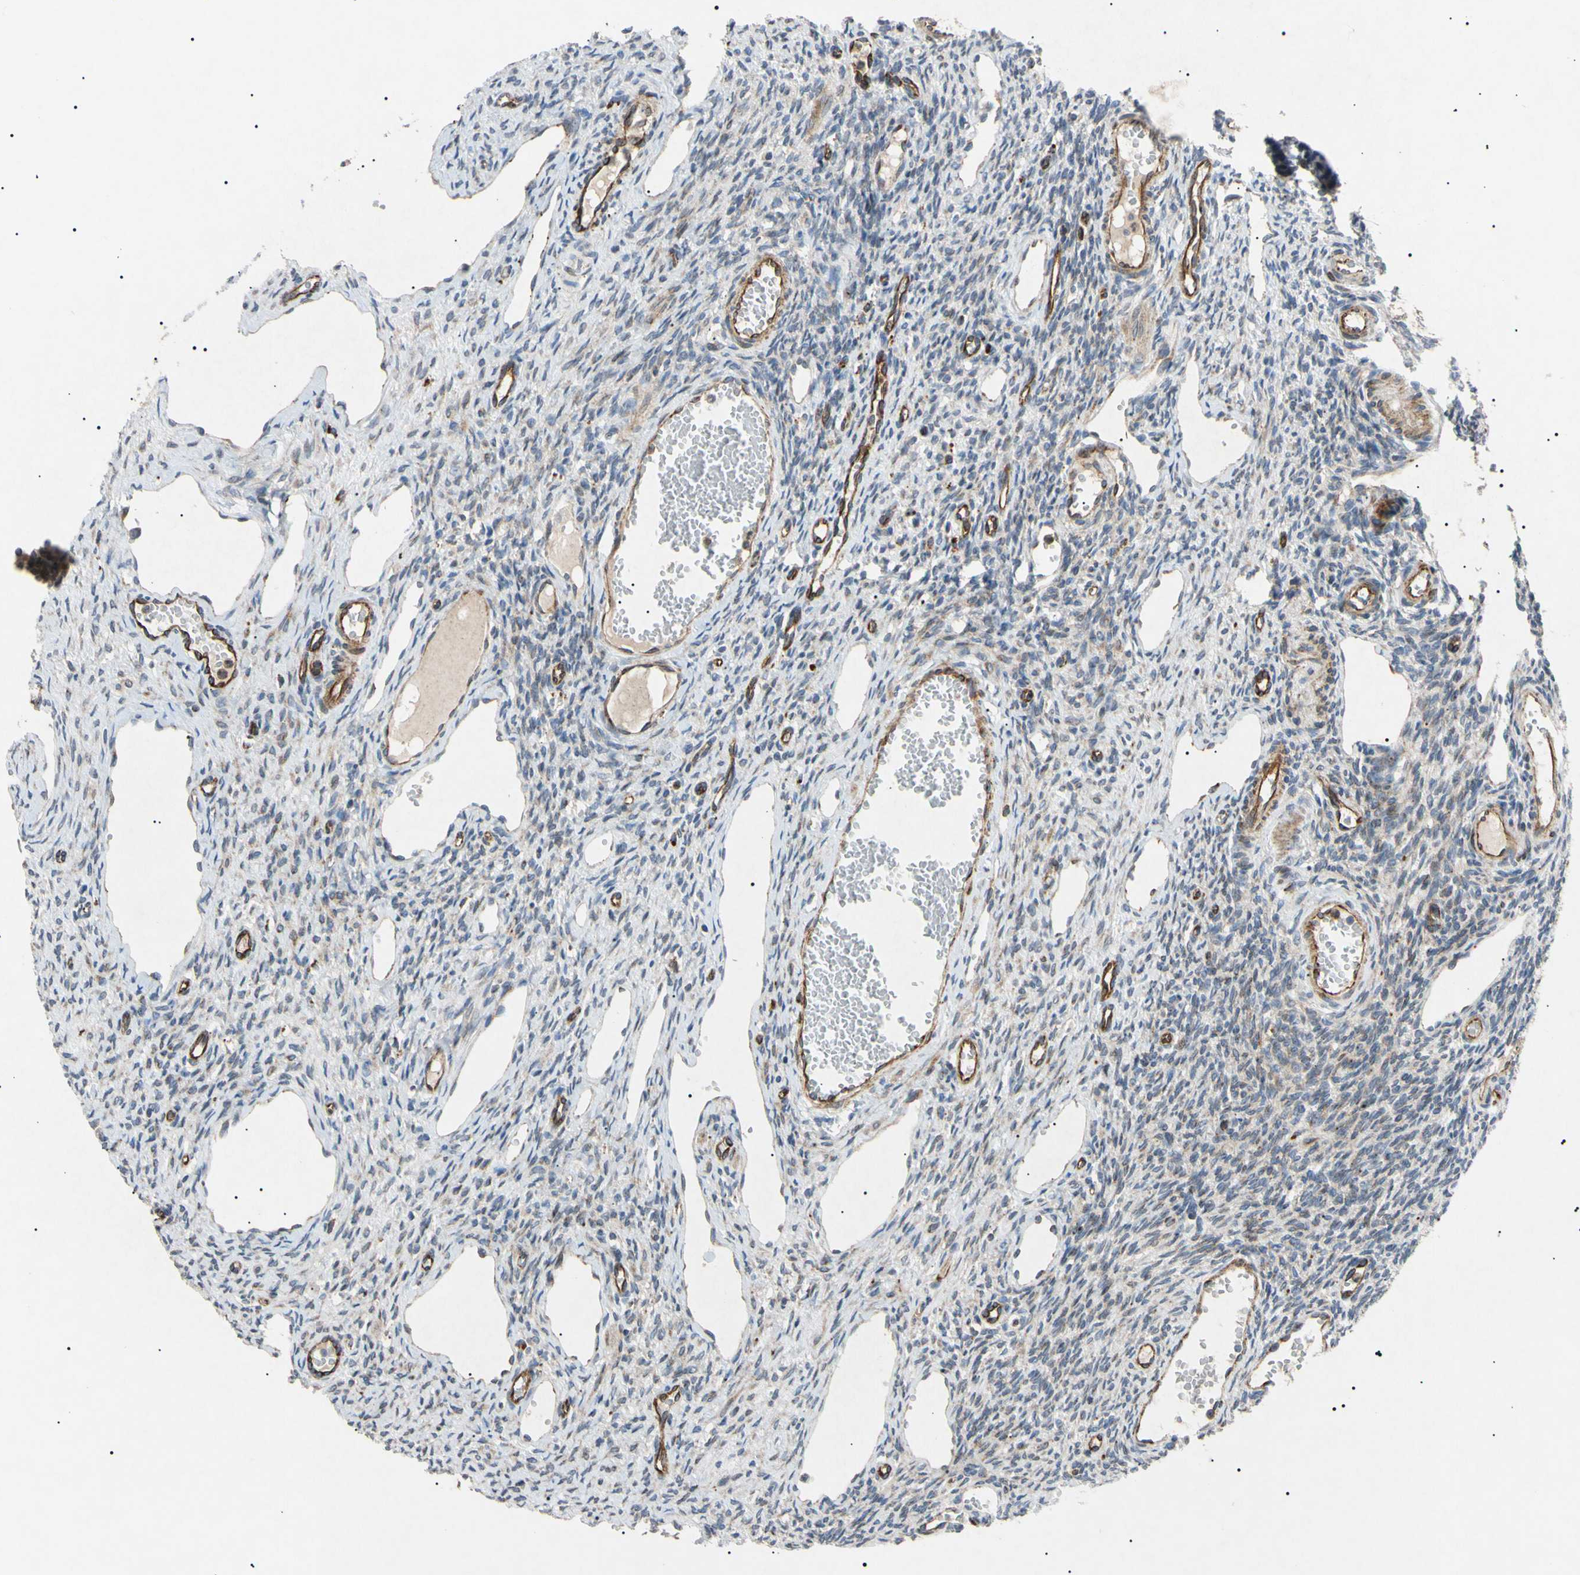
{"staining": {"intensity": "weak", "quantity": "25%-75%", "location": "cytoplasmic/membranous"}, "tissue": "ovary", "cell_type": "Ovarian stroma cells", "image_type": "normal", "snomed": [{"axis": "morphology", "description": "Normal tissue, NOS"}, {"axis": "topography", "description": "Ovary"}], "caption": "IHC image of normal ovary: human ovary stained using immunohistochemistry (IHC) demonstrates low levels of weak protein expression localized specifically in the cytoplasmic/membranous of ovarian stroma cells, appearing as a cytoplasmic/membranous brown color.", "gene": "TUBB4A", "patient": {"sex": "female", "age": 33}}